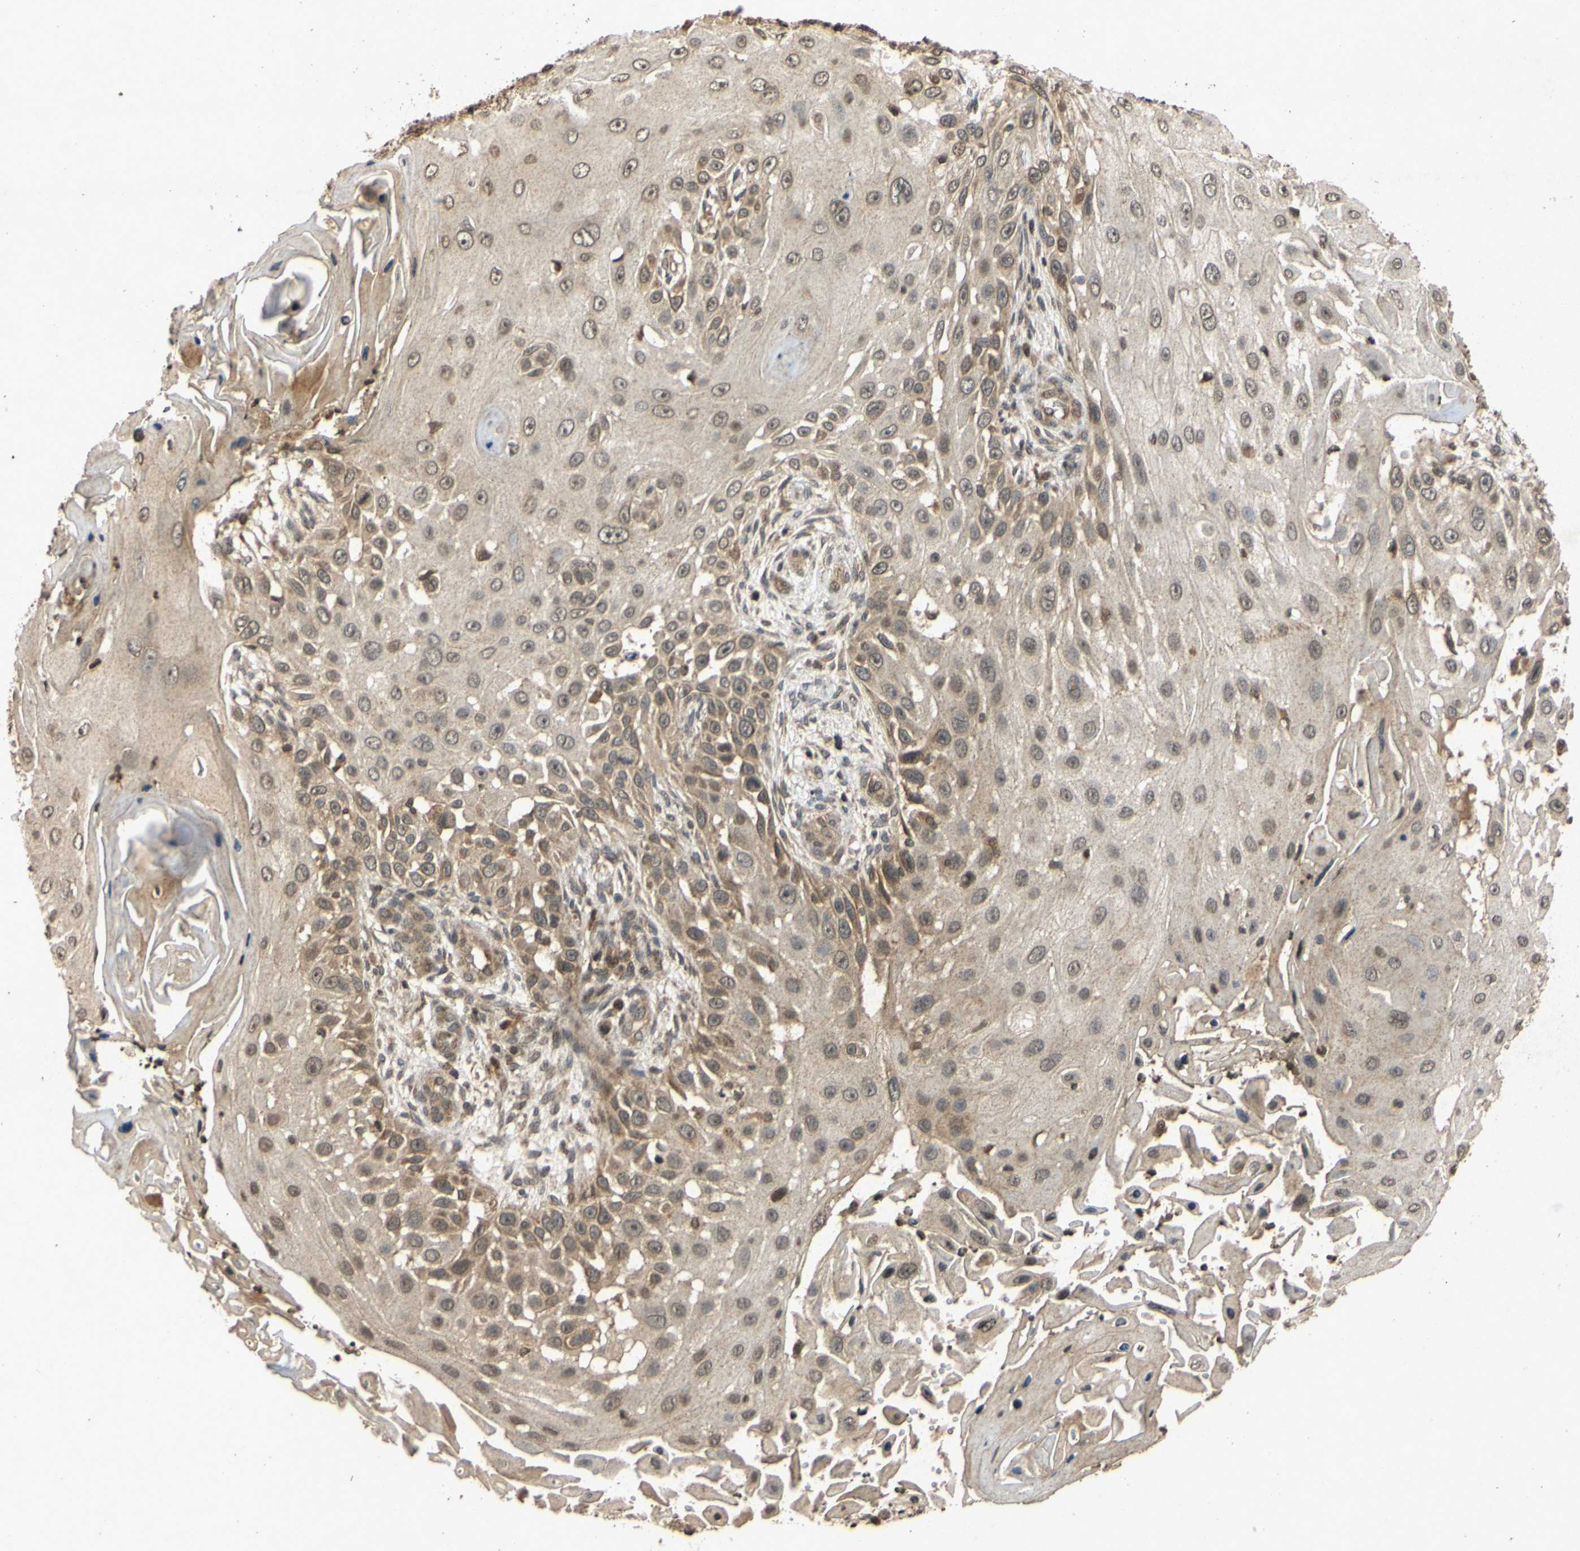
{"staining": {"intensity": "moderate", "quantity": "25%-75%", "location": "cytoplasmic/membranous"}, "tissue": "skin cancer", "cell_type": "Tumor cells", "image_type": "cancer", "snomed": [{"axis": "morphology", "description": "Squamous cell carcinoma, NOS"}, {"axis": "topography", "description": "Skin"}], "caption": "A histopathology image showing moderate cytoplasmic/membranous staining in approximately 25%-75% of tumor cells in skin cancer (squamous cell carcinoma), as visualized by brown immunohistochemical staining.", "gene": "ATP6V1H", "patient": {"sex": "female", "age": 44}}